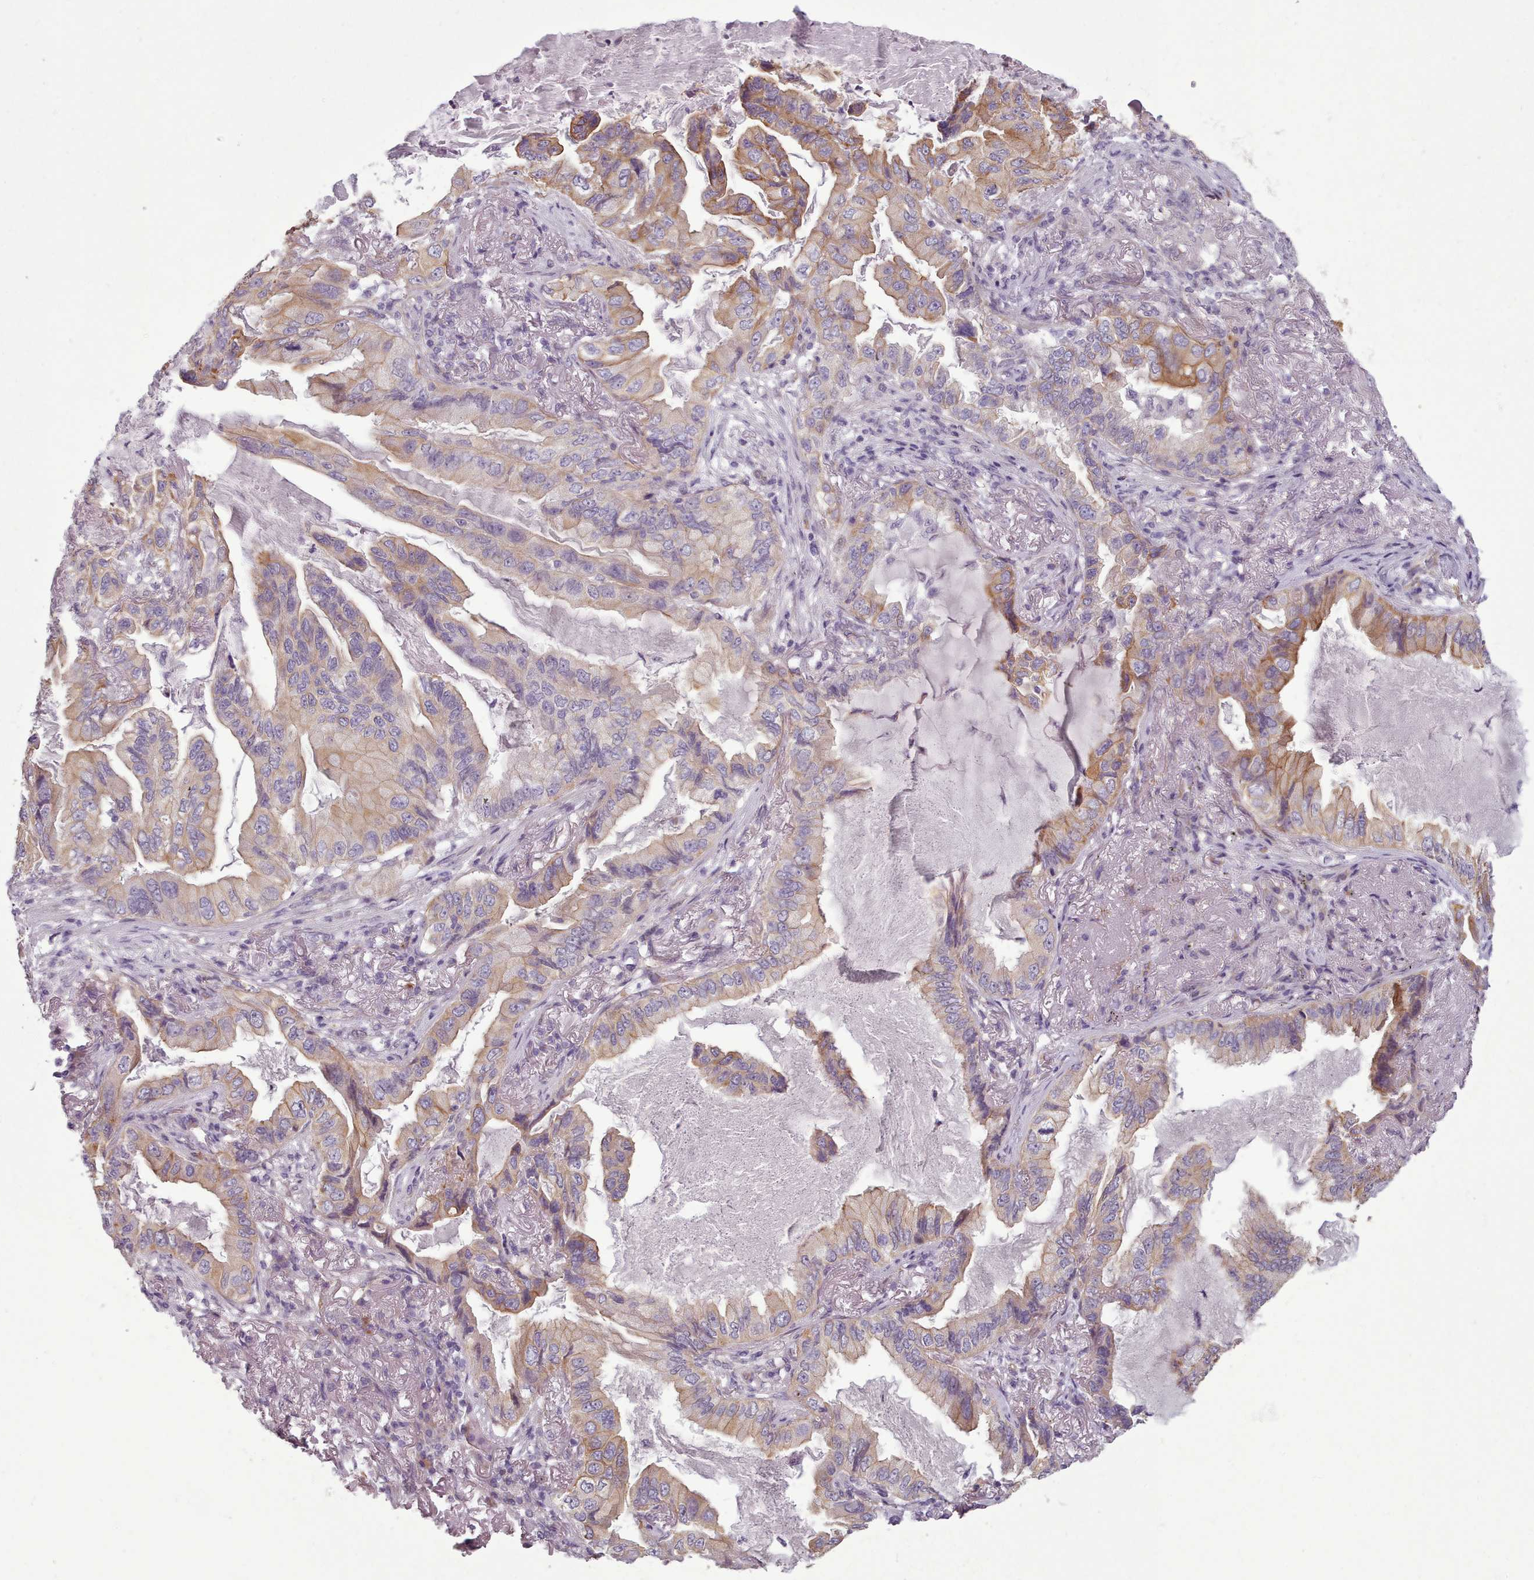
{"staining": {"intensity": "moderate", "quantity": "25%-75%", "location": "cytoplasmic/membranous"}, "tissue": "lung cancer", "cell_type": "Tumor cells", "image_type": "cancer", "snomed": [{"axis": "morphology", "description": "Adenocarcinoma, NOS"}, {"axis": "topography", "description": "Lung"}], "caption": "Tumor cells reveal medium levels of moderate cytoplasmic/membranous expression in approximately 25%-75% of cells in lung adenocarcinoma. The protein of interest is shown in brown color, while the nuclei are stained blue.", "gene": "PLD4", "patient": {"sex": "female", "age": 69}}